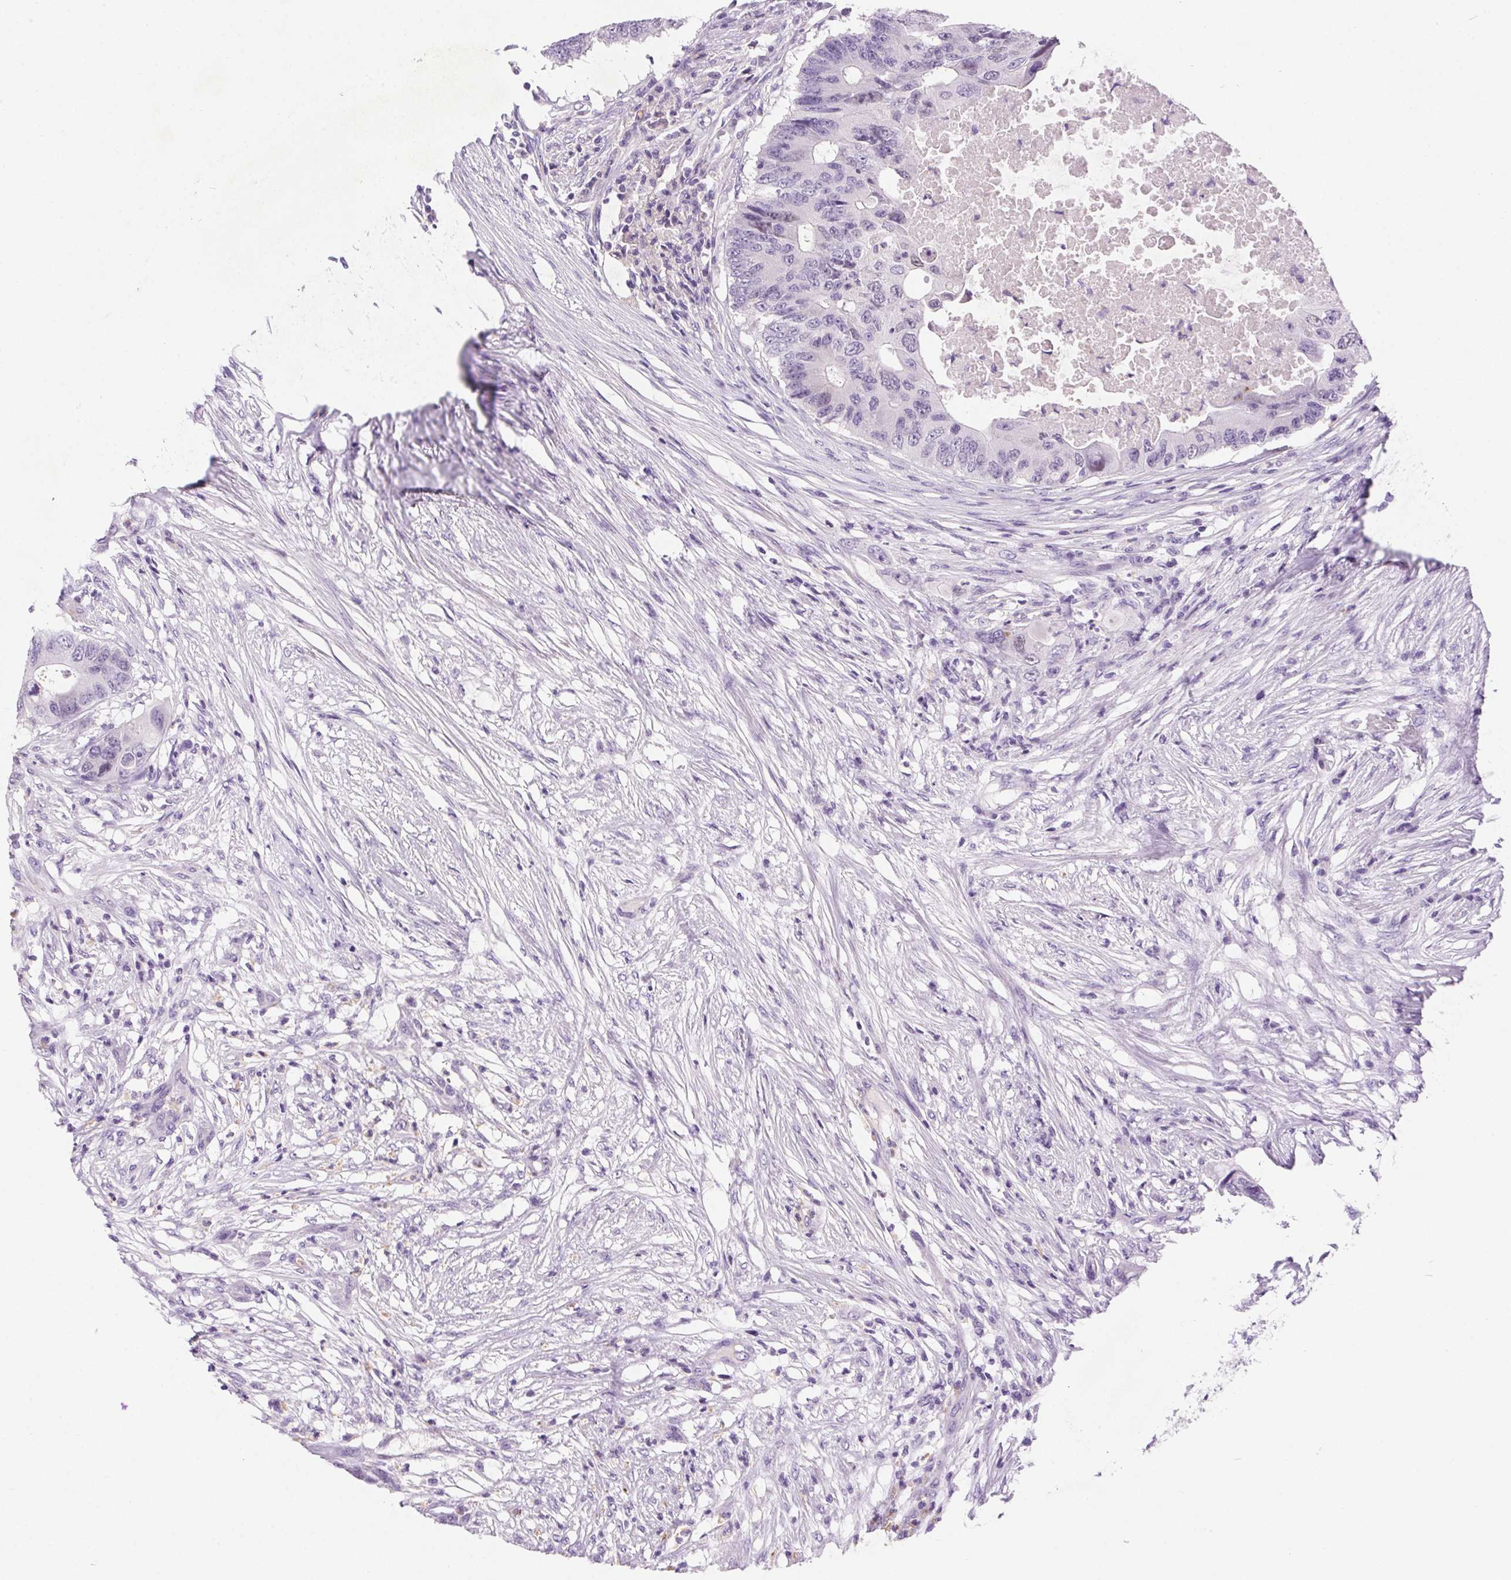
{"staining": {"intensity": "negative", "quantity": "none", "location": "none"}, "tissue": "colorectal cancer", "cell_type": "Tumor cells", "image_type": "cancer", "snomed": [{"axis": "morphology", "description": "Adenocarcinoma, NOS"}, {"axis": "topography", "description": "Colon"}], "caption": "Tumor cells are negative for brown protein staining in colorectal cancer (adenocarcinoma).", "gene": "SSTR4", "patient": {"sex": "male", "age": 71}}